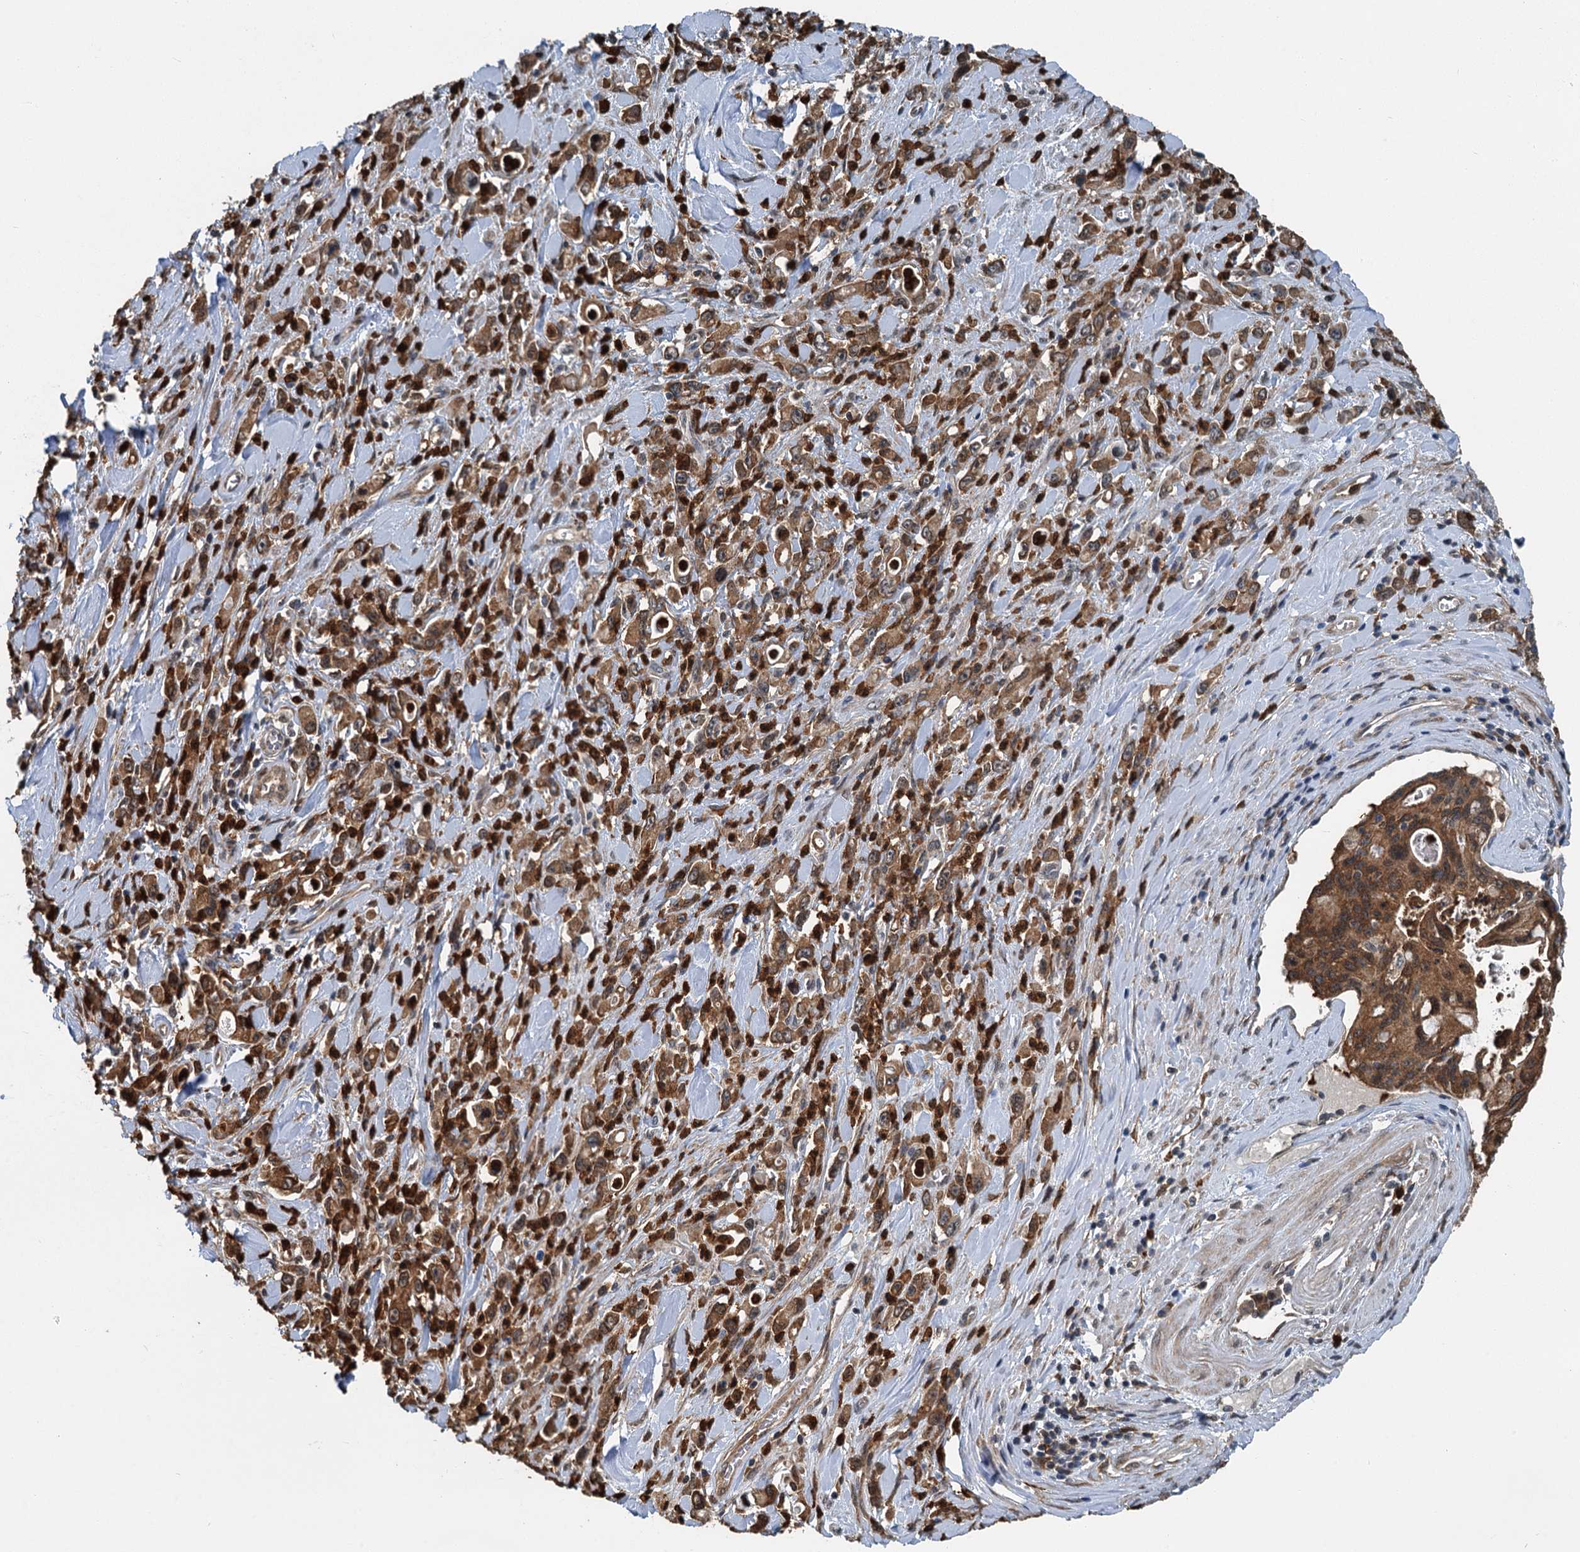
{"staining": {"intensity": "moderate", "quantity": ">75%", "location": "cytoplasmic/membranous"}, "tissue": "stomach cancer", "cell_type": "Tumor cells", "image_type": "cancer", "snomed": [{"axis": "morphology", "description": "Adenocarcinoma, NOS"}, {"axis": "topography", "description": "Stomach, lower"}], "caption": "IHC (DAB (3,3'-diaminobenzidine)) staining of human stomach adenocarcinoma demonstrates moderate cytoplasmic/membranous protein expression in approximately >75% of tumor cells.", "gene": "GPI", "patient": {"sex": "female", "age": 43}}